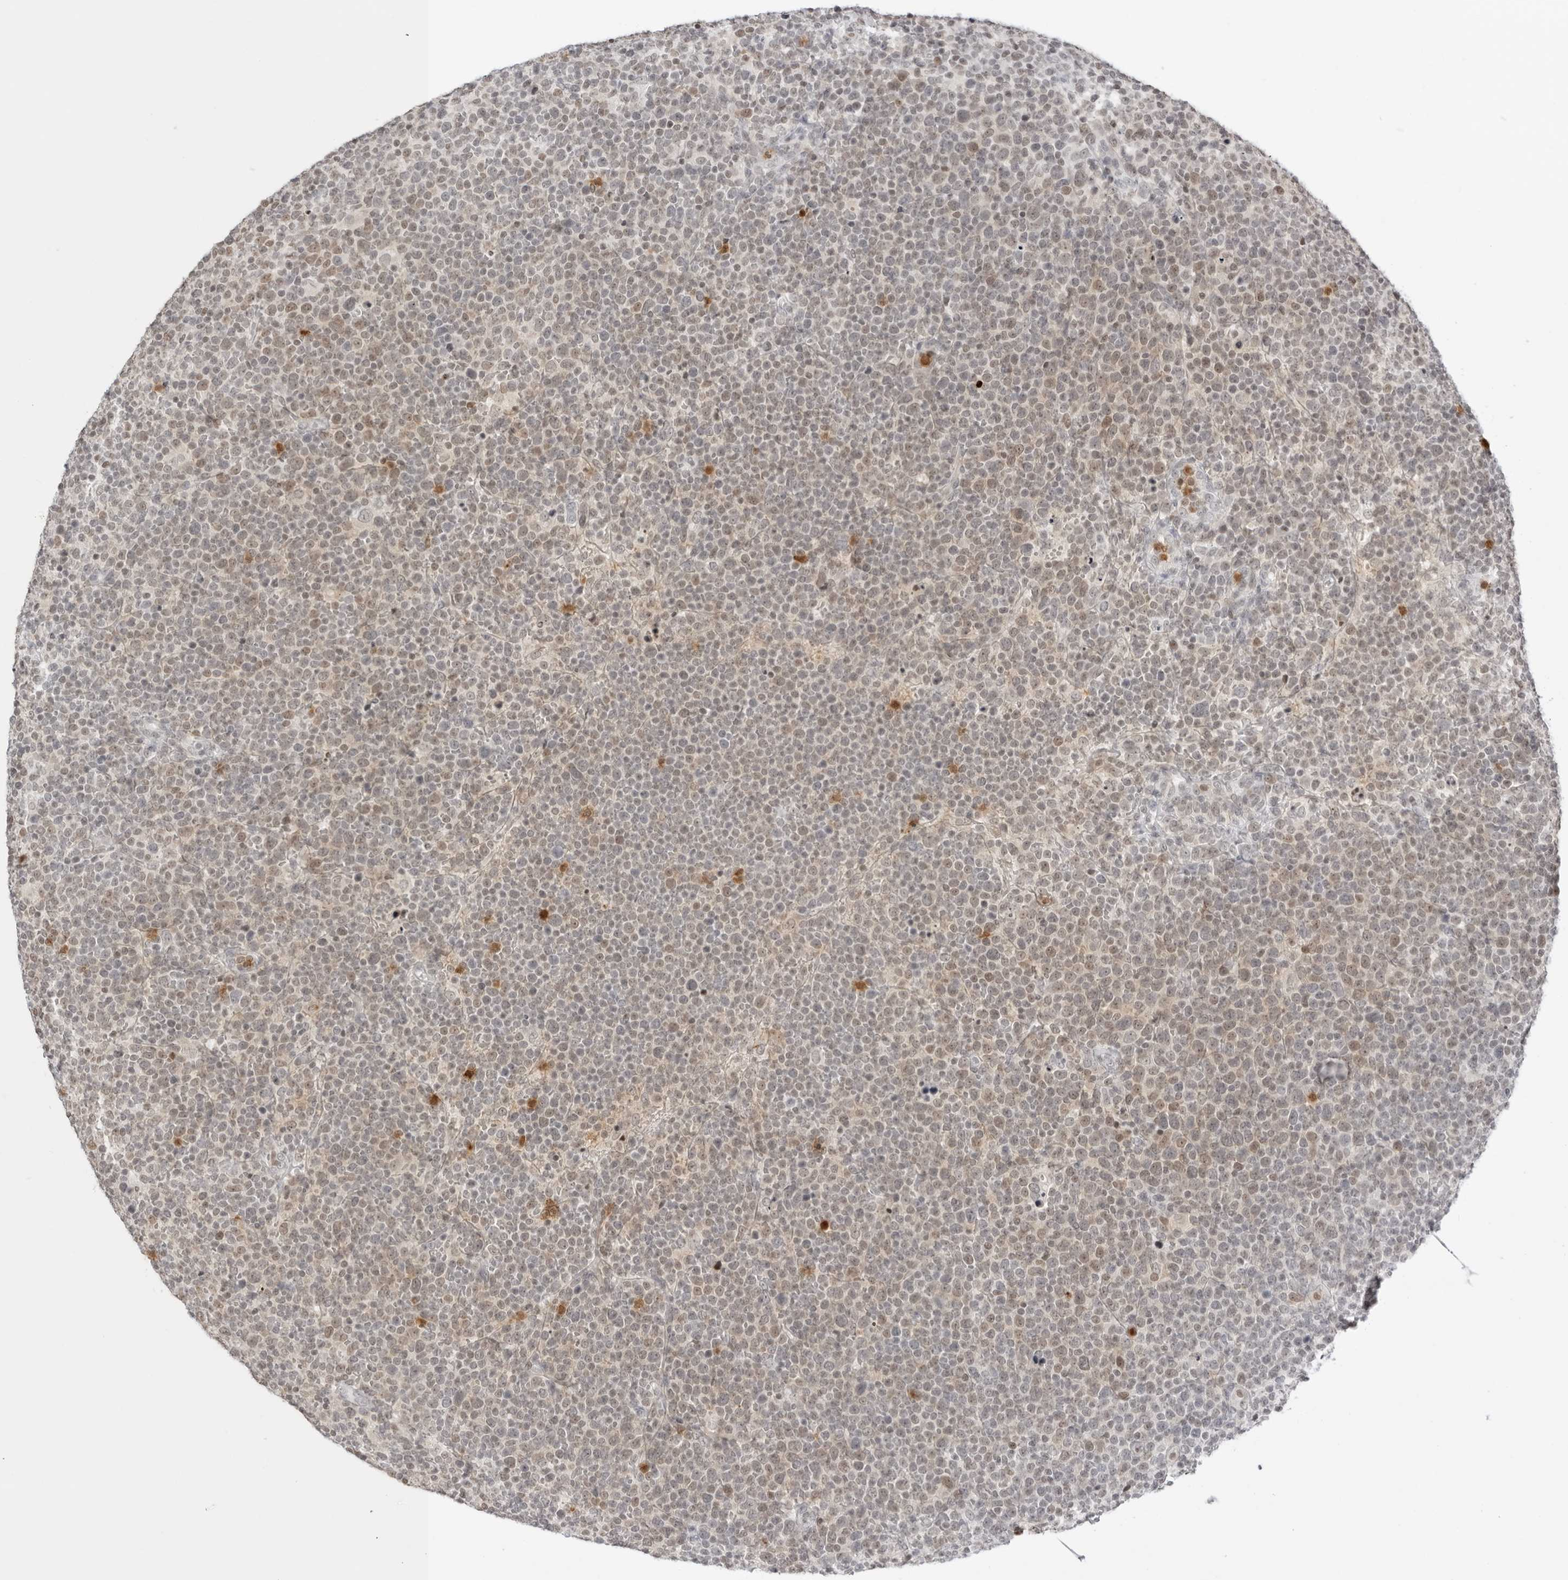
{"staining": {"intensity": "weak", "quantity": "25%-75%", "location": "nuclear"}, "tissue": "lymphoma", "cell_type": "Tumor cells", "image_type": "cancer", "snomed": [{"axis": "morphology", "description": "Malignant lymphoma, non-Hodgkin's type, High grade"}, {"axis": "topography", "description": "Lymph node"}], "caption": "Immunohistochemical staining of human lymphoma shows weak nuclear protein staining in approximately 25%-75% of tumor cells.", "gene": "RNF146", "patient": {"sex": "male", "age": 61}}